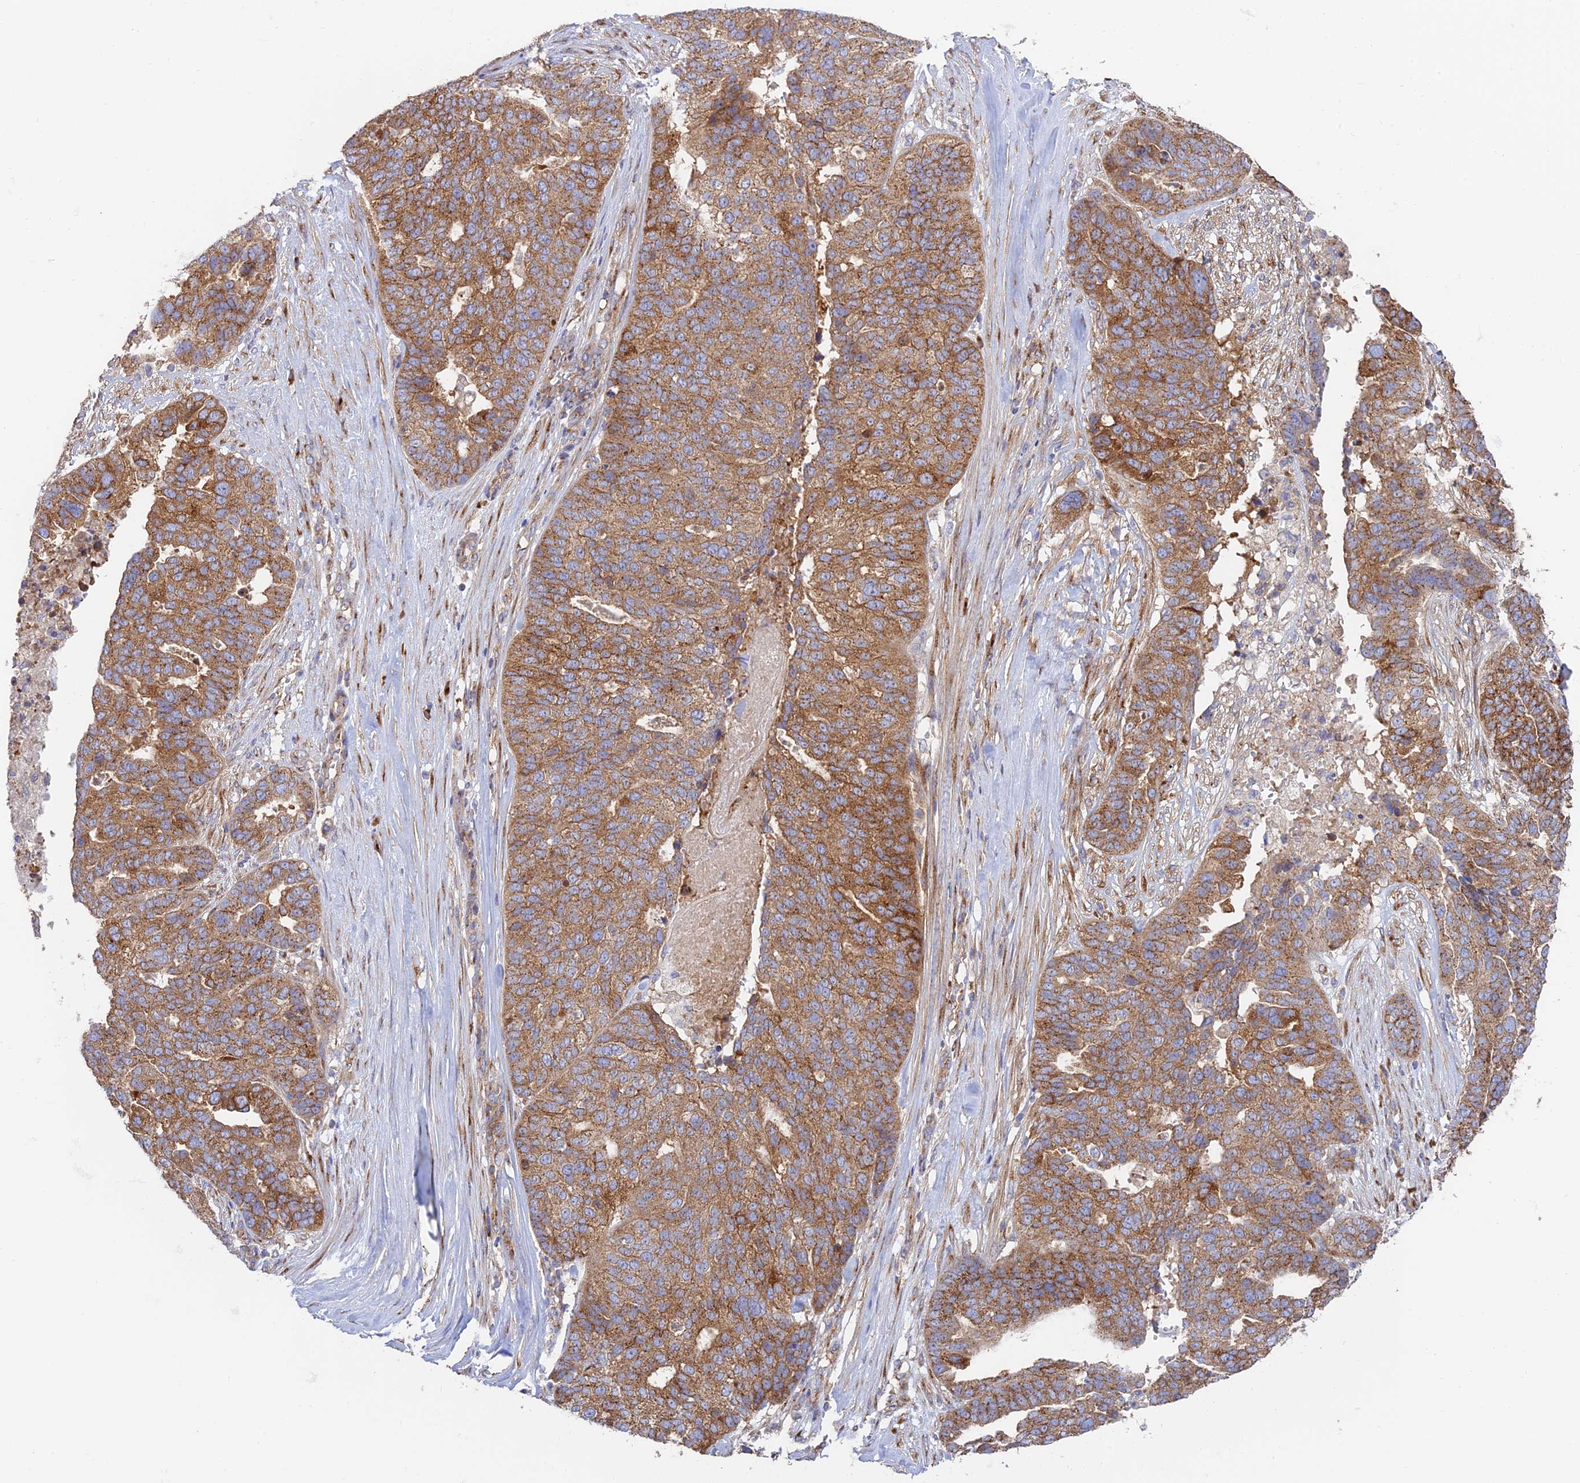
{"staining": {"intensity": "strong", "quantity": ">75%", "location": "cytoplasmic/membranous"}, "tissue": "ovarian cancer", "cell_type": "Tumor cells", "image_type": "cancer", "snomed": [{"axis": "morphology", "description": "Cystadenocarcinoma, serous, NOS"}, {"axis": "topography", "description": "Ovary"}], "caption": "An image of ovarian cancer stained for a protein demonstrates strong cytoplasmic/membranous brown staining in tumor cells. (DAB IHC with brightfield microscopy, high magnification).", "gene": "GOLGA3", "patient": {"sex": "female", "age": 59}}